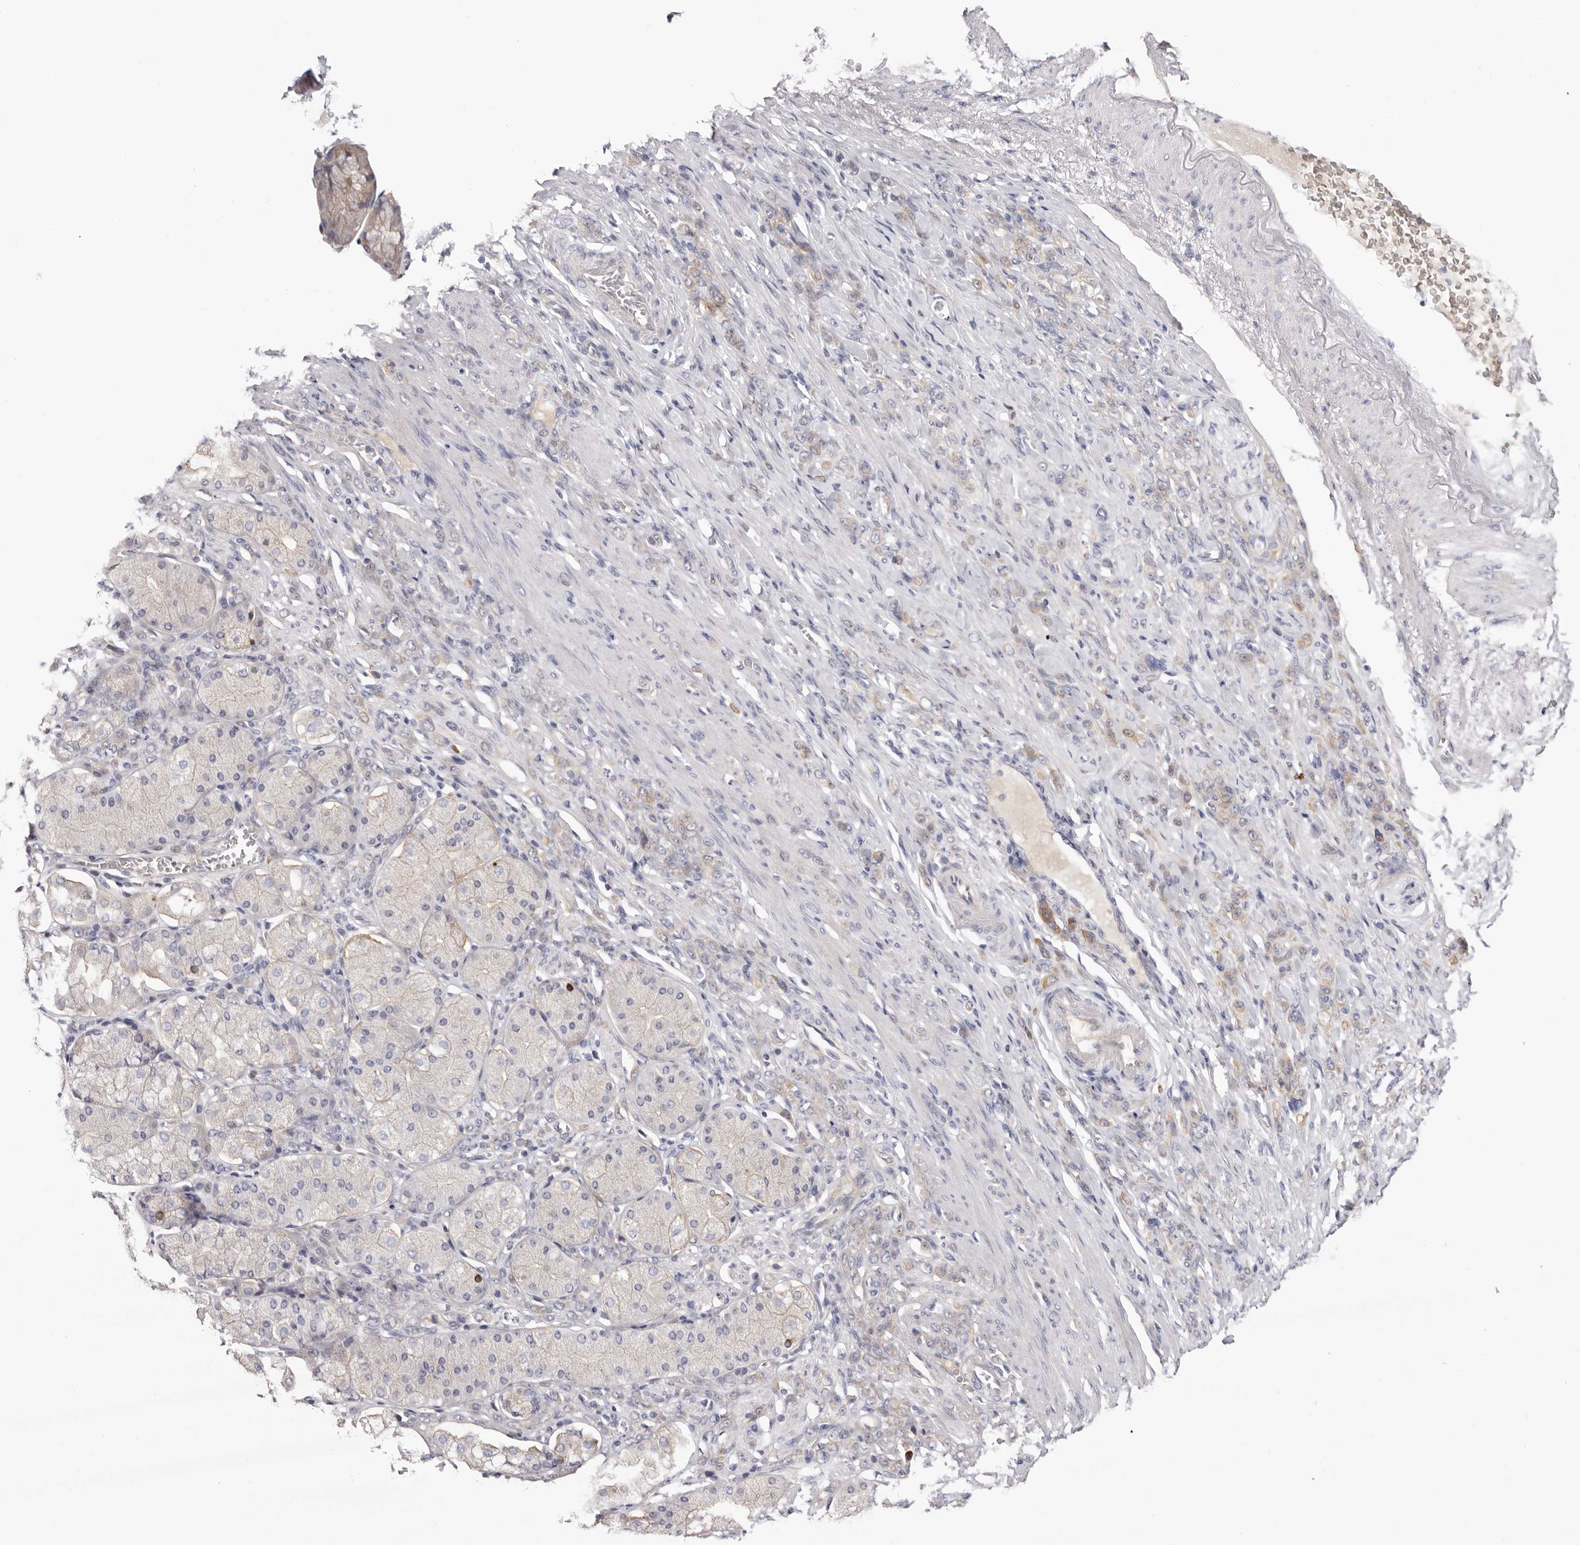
{"staining": {"intensity": "weak", "quantity": "25%-75%", "location": "cytoplasmic/membranous"}, "tissue": "stomach cancer", "cell_type": "Tumor cells", "image_type": "cancer", "snomed": [{"axis": "morphology", "description": "Normal tissue, NOS"}, {"axis": "morphology", "description": "Adenocarcinoma, NOS"}, {"axis": "topography", "description": "Stomach"}], "caption": "Immunohistochemistry (DAB) staining of stomach adenocarcinoma reveals weak cytoplasmic/membranous protein expression in about 25%-75% of tumor cells.", "gene": "STK16", "patient": {"sex": "male", "age": 82}}